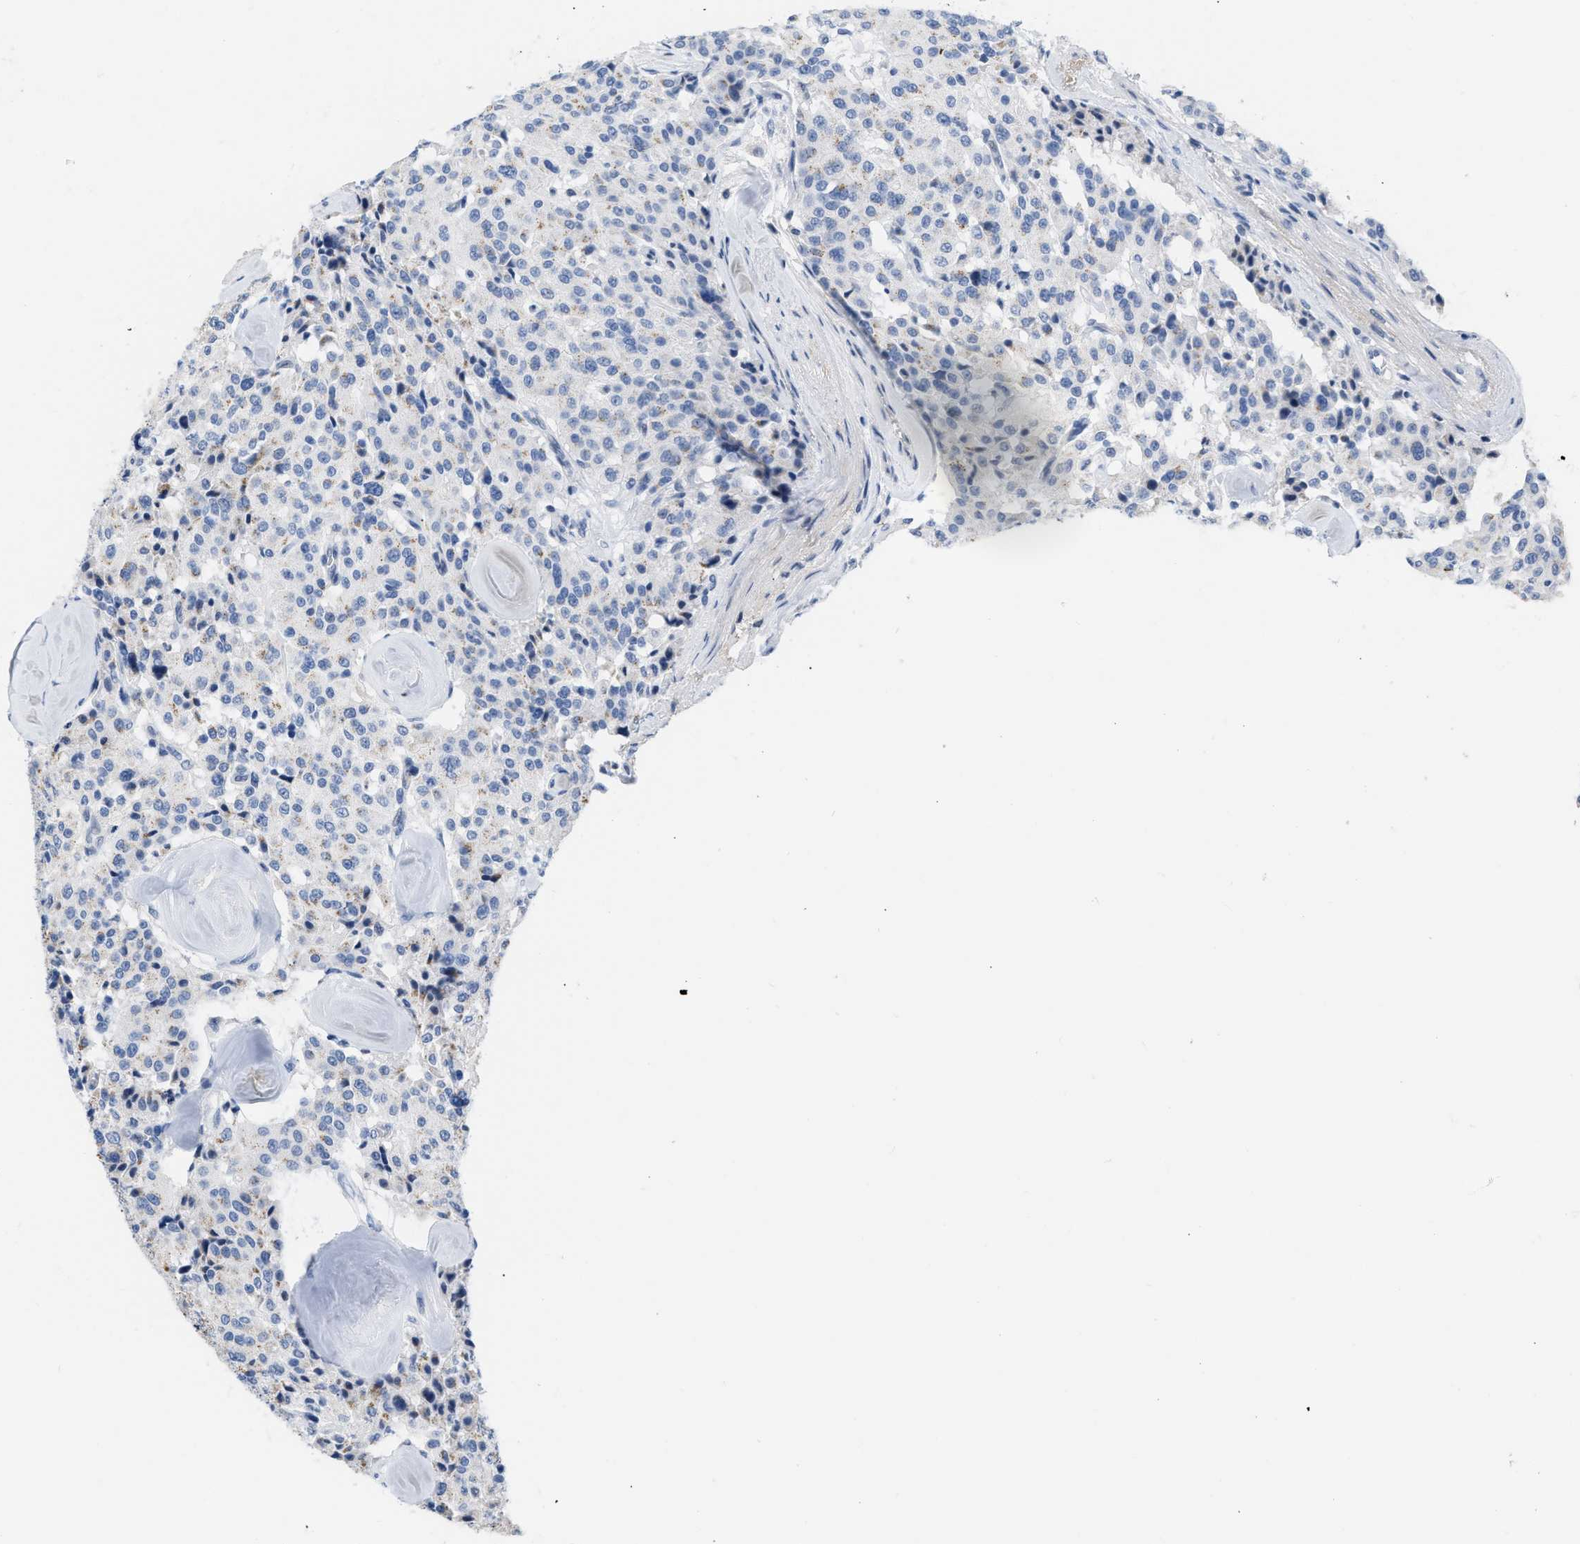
{"staining": {"intensity": "negative", "quantity": "none", "location": "none"}, "tissue": "carcinoid", "cell_type": "Tumor cells", "image_type": "cancer", "snomed": [{"axis": "morphology", "description": "Carcinoid, malignant, NOS"}, {"axis": "topography", "description": "Lung"}], "caption": "Histopathology image shows no protein expression in tumor cells of carcinoid (malignant) tissue.", "gene": "BOLL", "patient": {"sex": "male", "age": 30}}